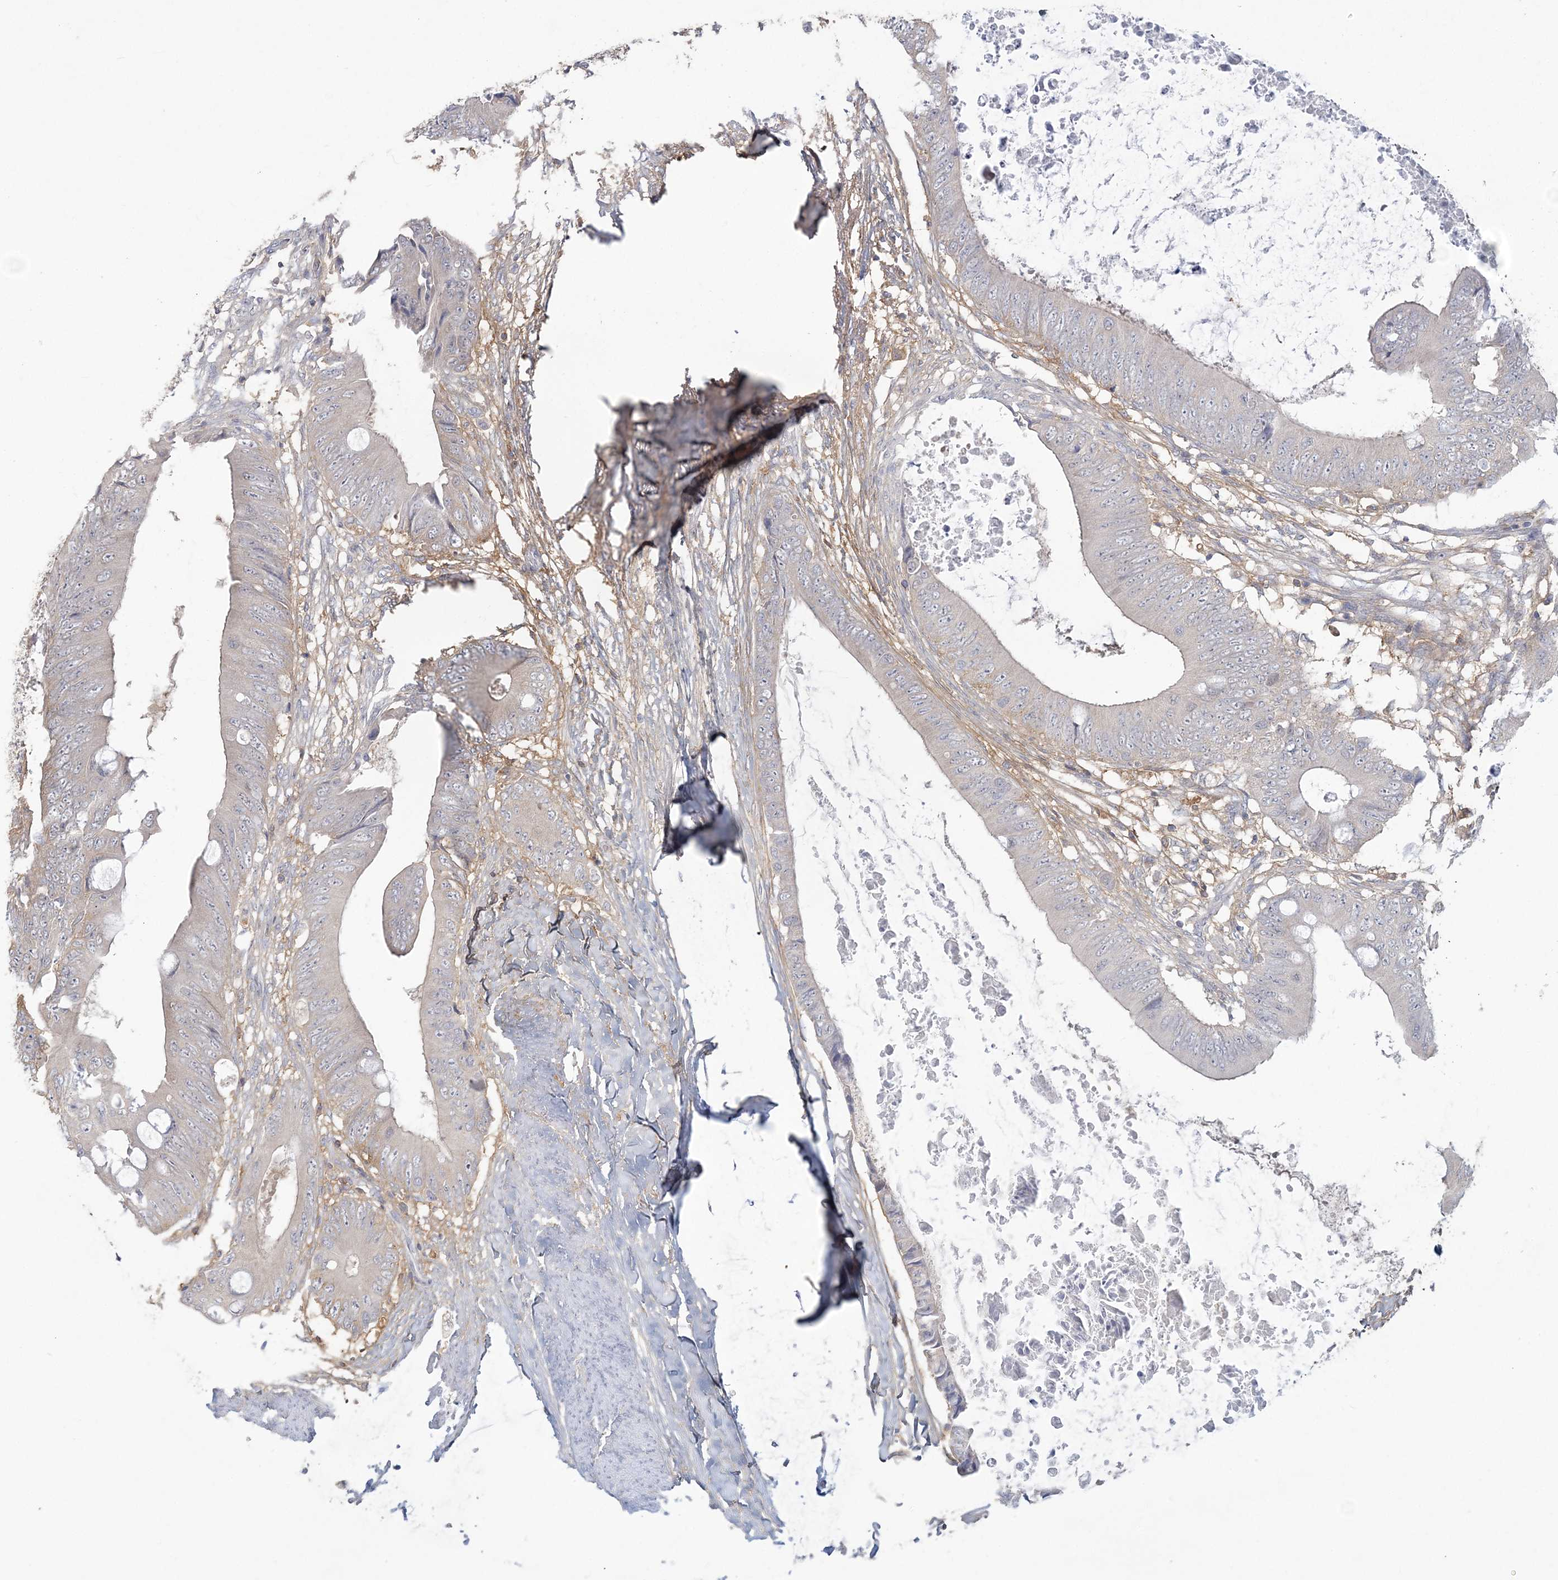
{"staining": {"intensity": "negative", "quantity": "none", "location": "none"}, "tissue": "colorectal cancer", "cell_type": "Tumor cells", "image_type": "cancer", "snomed": [{"axis": "morphology", "description": "Normal tissue, NOS"}, {"axis": "morphology", "description": "Adenocarcinoma, NOS"}, {"axis": "topography", "description": "Rectum"}, {"axis": "topography", "description": "Peripheral nerve tissue"}], "caption": "DAB immunohistochemical staining of colorectal cancer (adenocarcinoma) shows no significant staining in tumor cells.", "gene": "ANKS1A", "patient": {"sex": "female", "age": 77}}